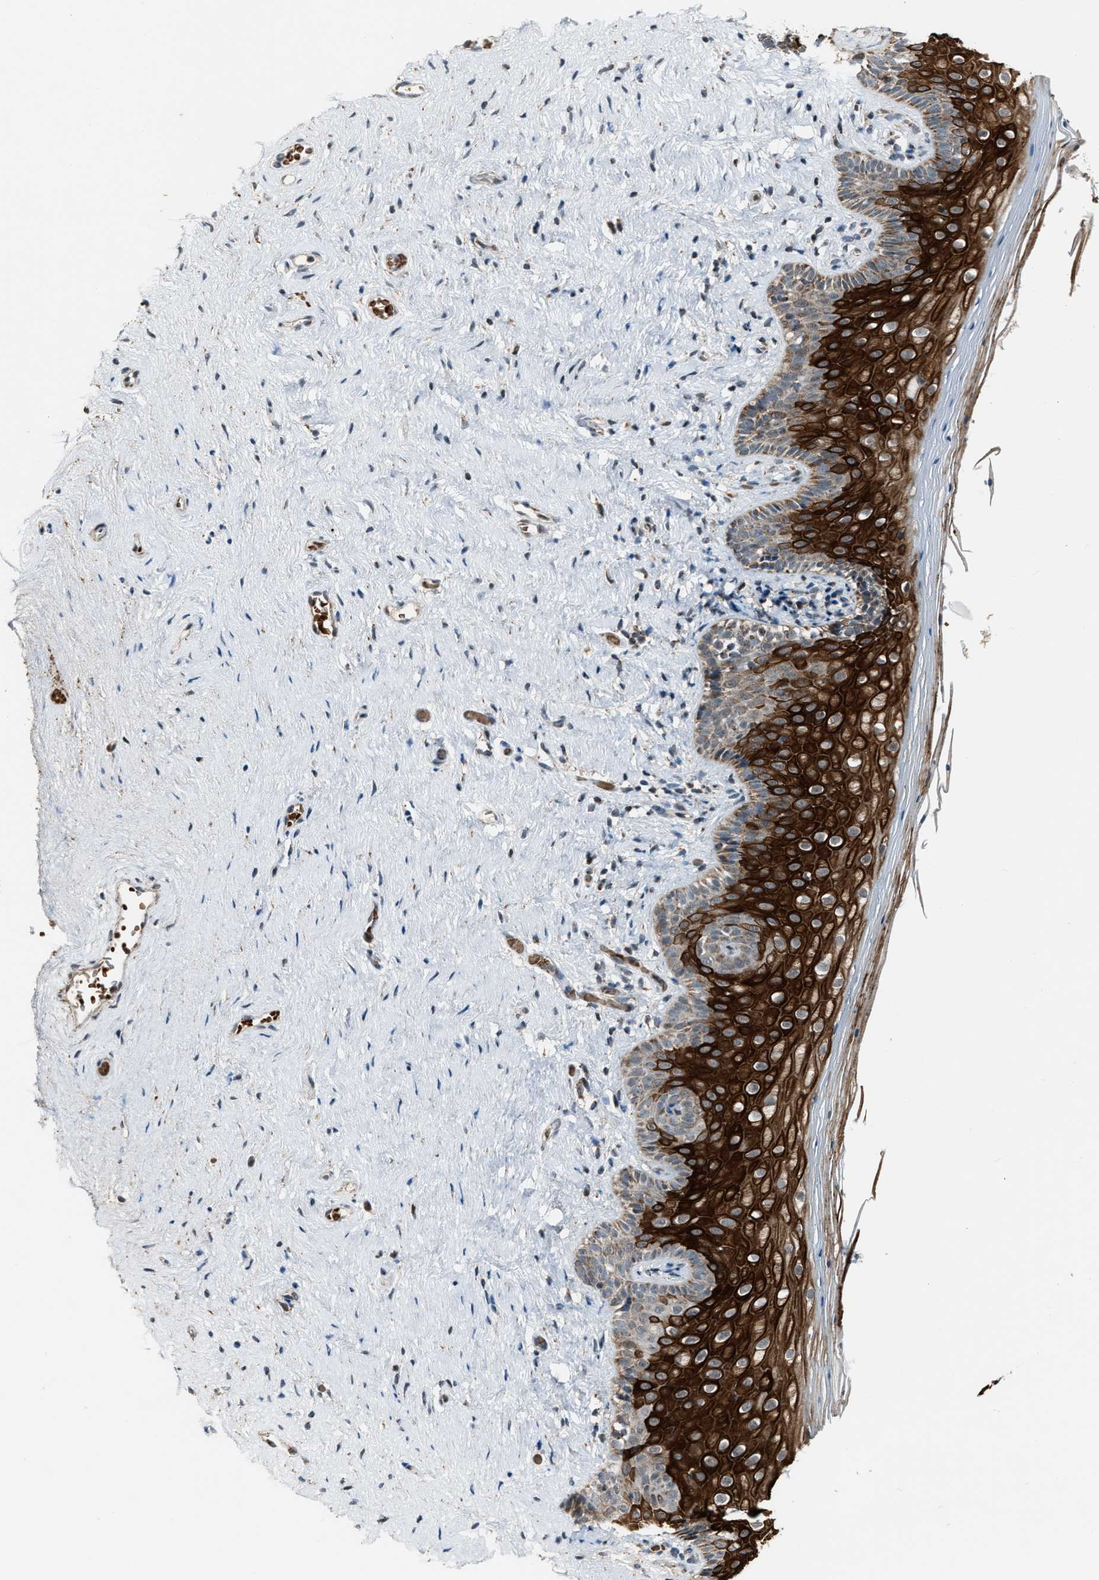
{"staining": {"intensity": "strong", "quantity": ">75%", "location": "cytoplasmic/membranous"}, "tissue": "vagina", "cell_type": "Squamous epithelial cells", "image_type": "normal", "snomed": [{"axis": "morphology", "description": "Normal tissue, NOS"}, {"axis": "topography", "description": "Vagina"}], "caption": "Protein expression analysis of unremarkable vagina exhibits strong cytoplasmic/membranous expression in about >75% of squamous epithelial cells. Immunohistochemistry (ihc) stains the protein of interest in brown and the nuclei are stained blue.", "gene": "CHN2", "patient": {"sex": "female", "age": 44}}